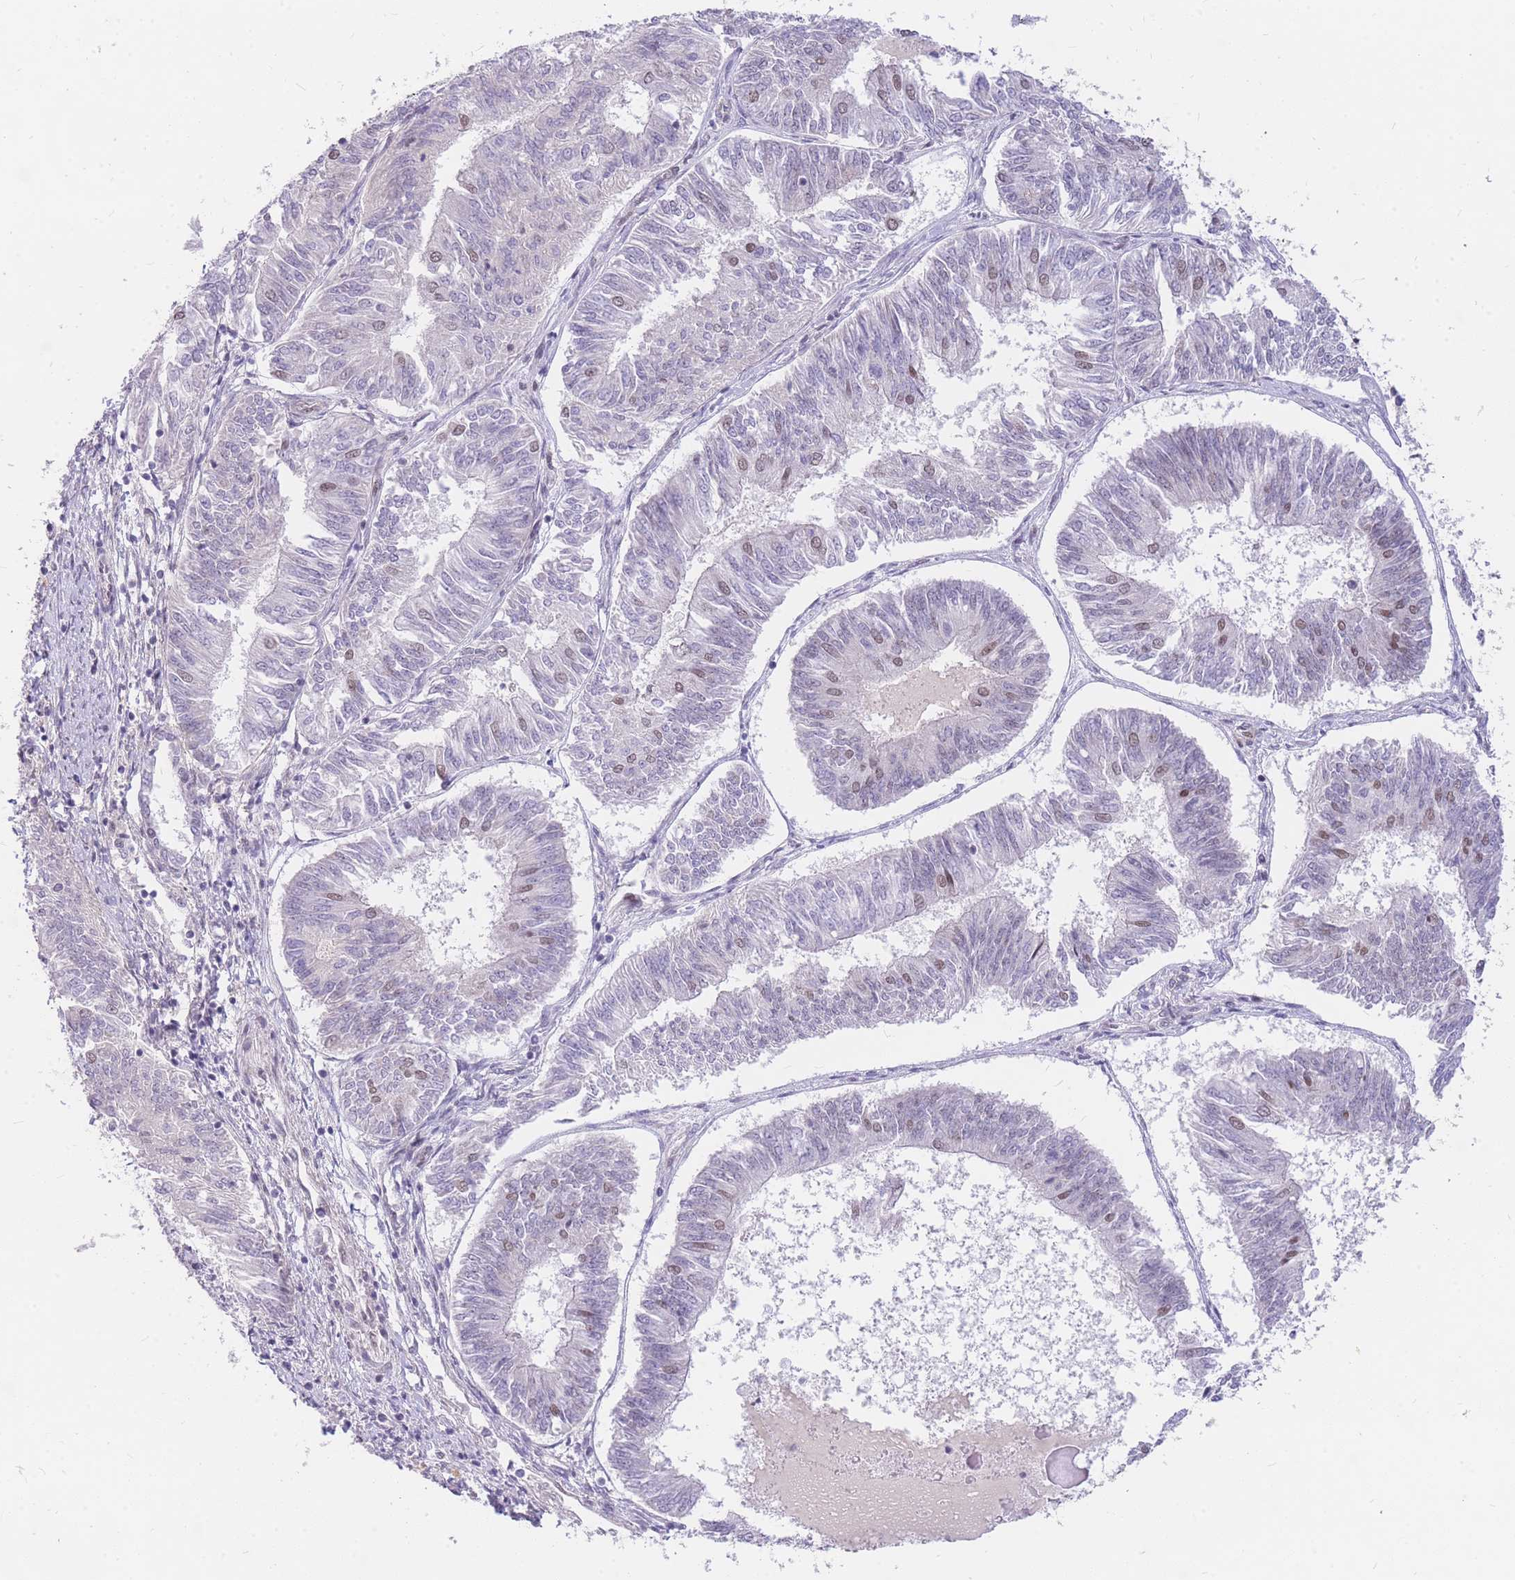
{"staining": {"intensity": "moderate", "quantity": "<25%", "location": "nuclear"}, "tissue": "endometrial cancer", "cell_type": "Tumor cells", "image_type": "cancer", "snomed": [{"axis": "morphology", "description": "Adenocarcinoma, NOS"}, {"axis": "topography", "description": "Endometrium"}], "caption": "Endometrial adenocarcinoma stained with IHC displays moderate nuclear staining in about <25% of tumor cells.", "gene": "TLE2", "patient": {"sex": "female", "age": 58}}